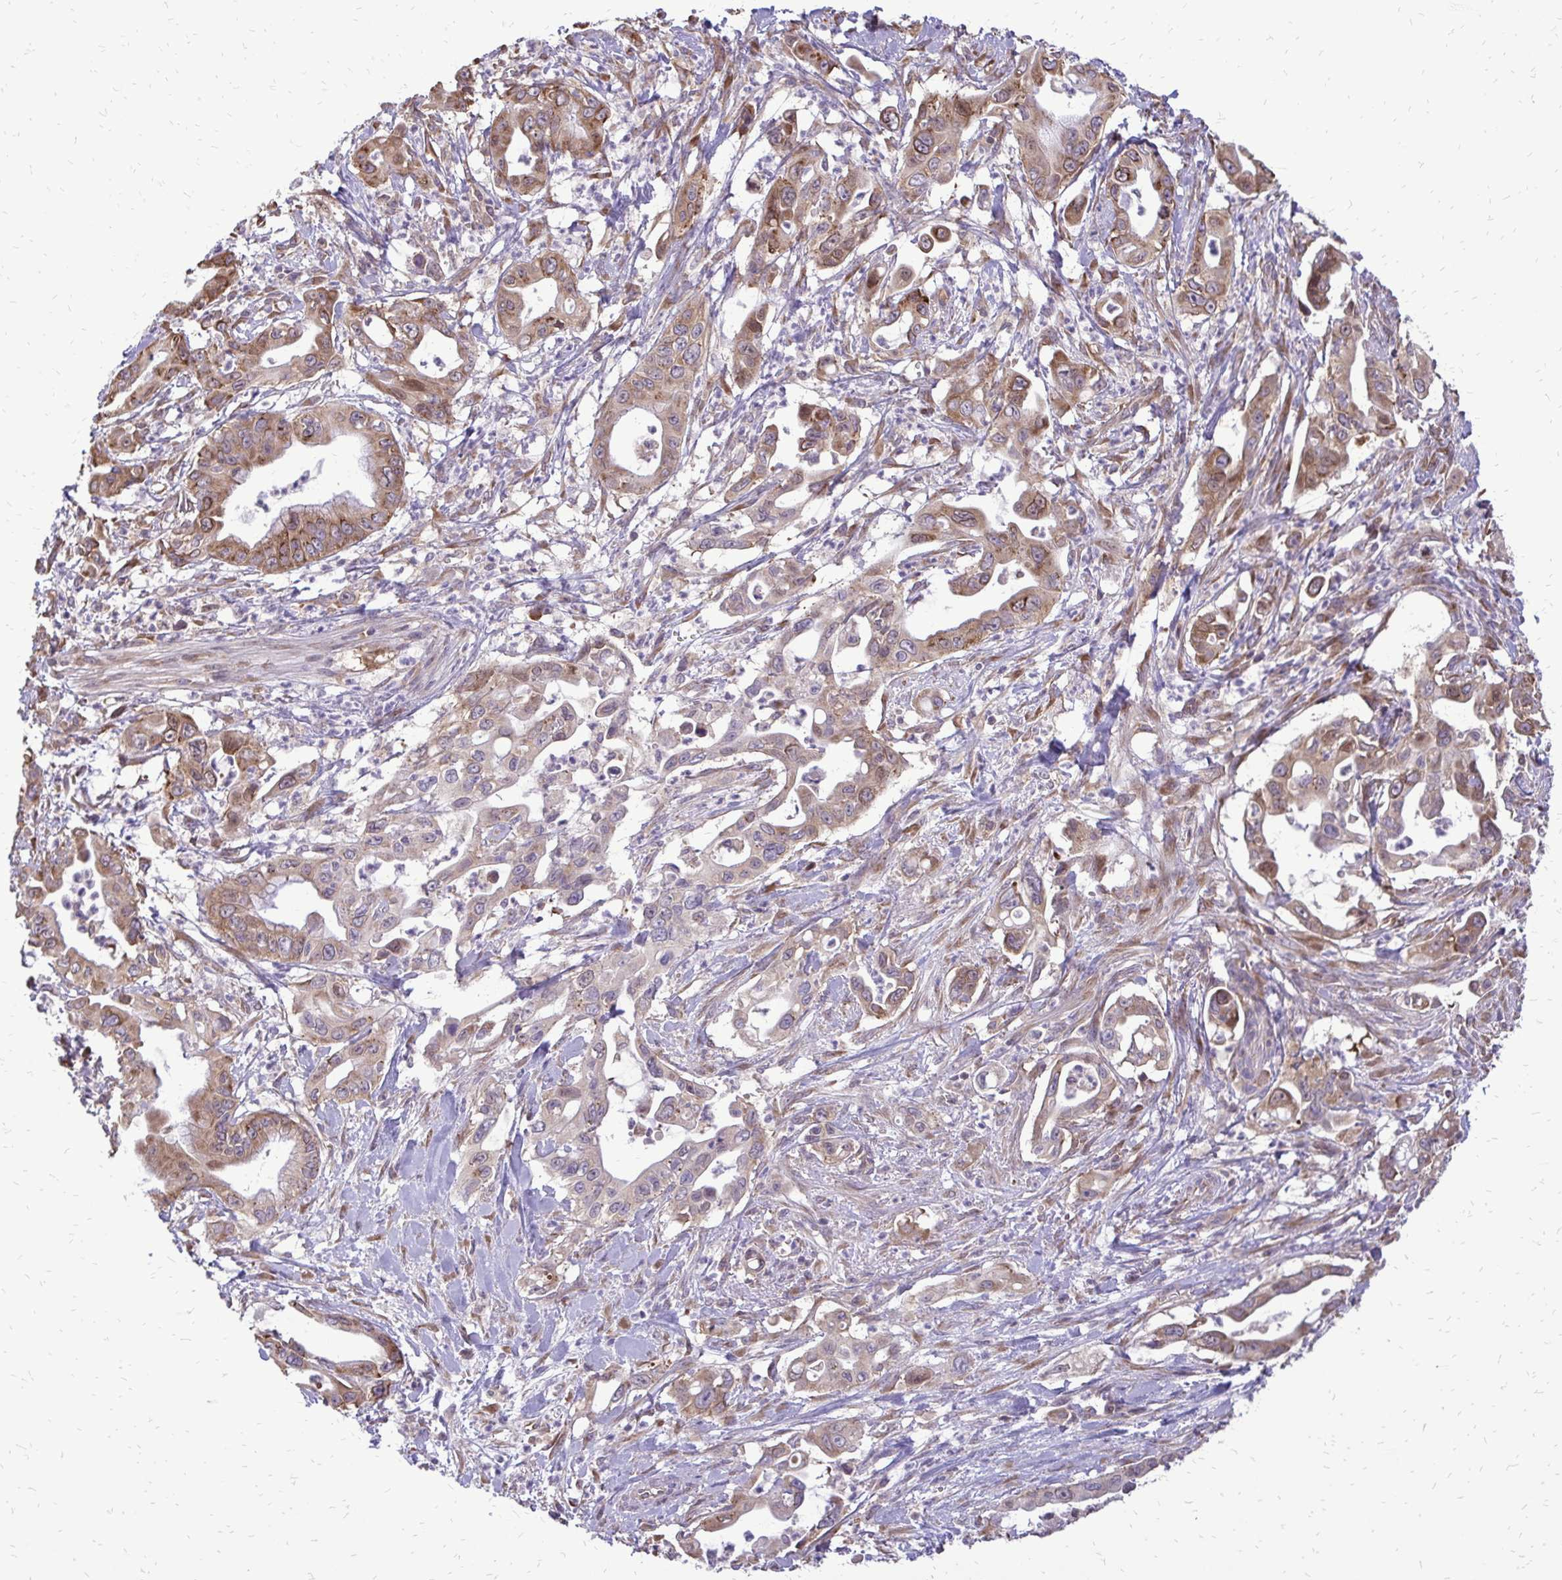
{"staining": {"intensity": "moderate", "quantity": "25%-75%", "location": "cytoplasmic/membranous"}, "tissue": "pancreatic cancer", "cell_type": "Tumor cells", "image_type": "cancer", "snomed": [{"axis": "morphology", "description": "Adenocarcinoma, NOS"}, {"axis": "topography", "description": "Pancreas"}], "caption": "Immunohistochemical staining of human pancreatic adenocarcinoma exhibits medium levels of moderate cytoplasmic/membranous protein positivity in approximately 25%-75% of tumor cells. (Brightfield microscopy of DAB IHC at high magnification).", "gene": "RPS3", "patient": {"sex": "male", "age": 61}}